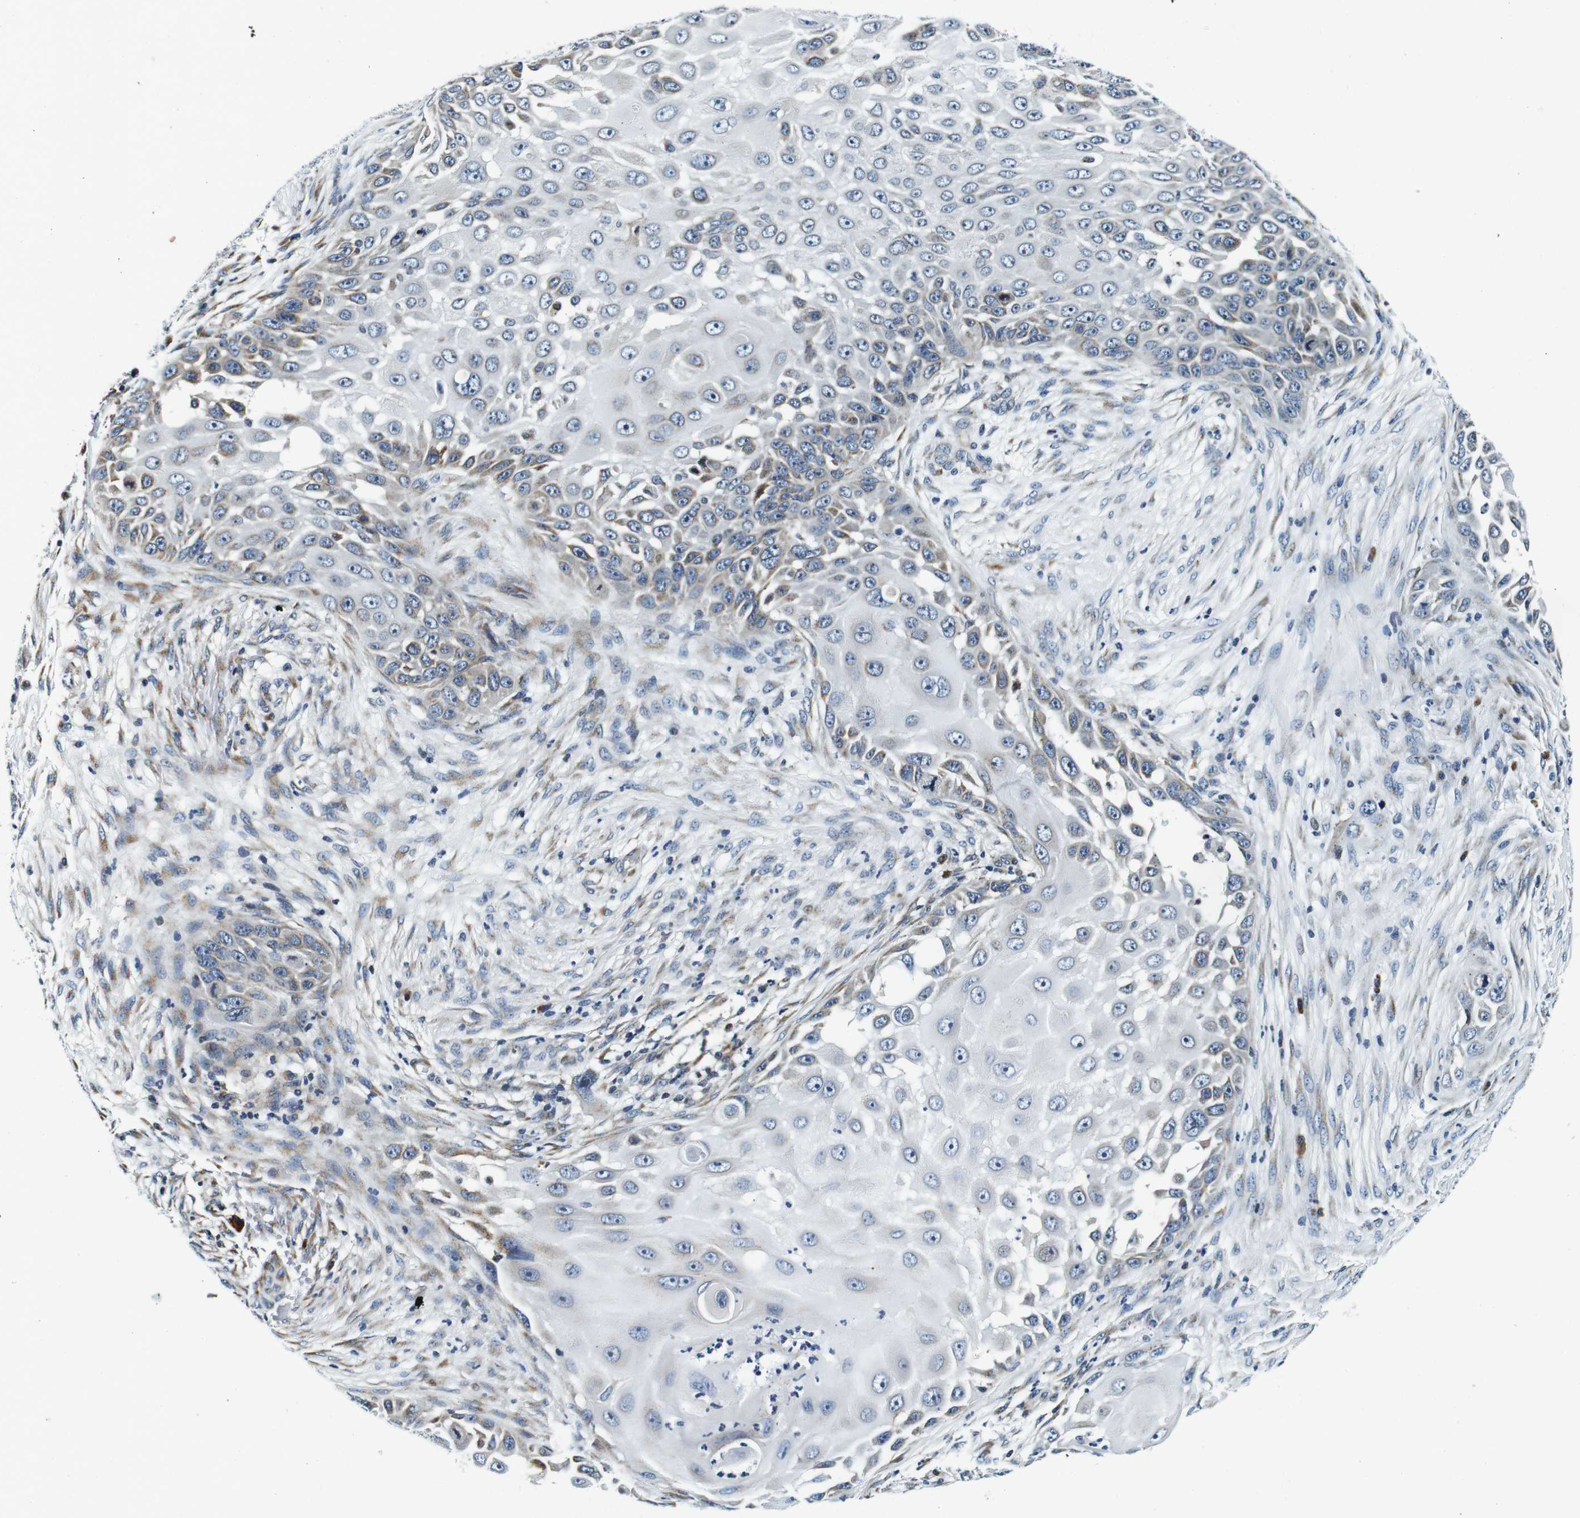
{"staining": {"intensity": "weak", "quantity": "25%-75%", "location": "cytoplasmic/membranous"}, "tissue": "skin cancer", "cell_type": "Tumor cells", "image_type": "cancer", "snomed": [{"axis": "morphology", "description": "Squamous cell carcinoma, NOS"}, {"axis": "topography", "description": "Skin"}], "caption": "Immunohistochemistry (IHC) (DAB) staining of skin squamous cell carcinoma displays weak cytoplasmic/membranous protein positivity in approximately 25%-75% of tumor cells.", "gene": "FAR2", "patient": {"sex": "female", "age": 44}}